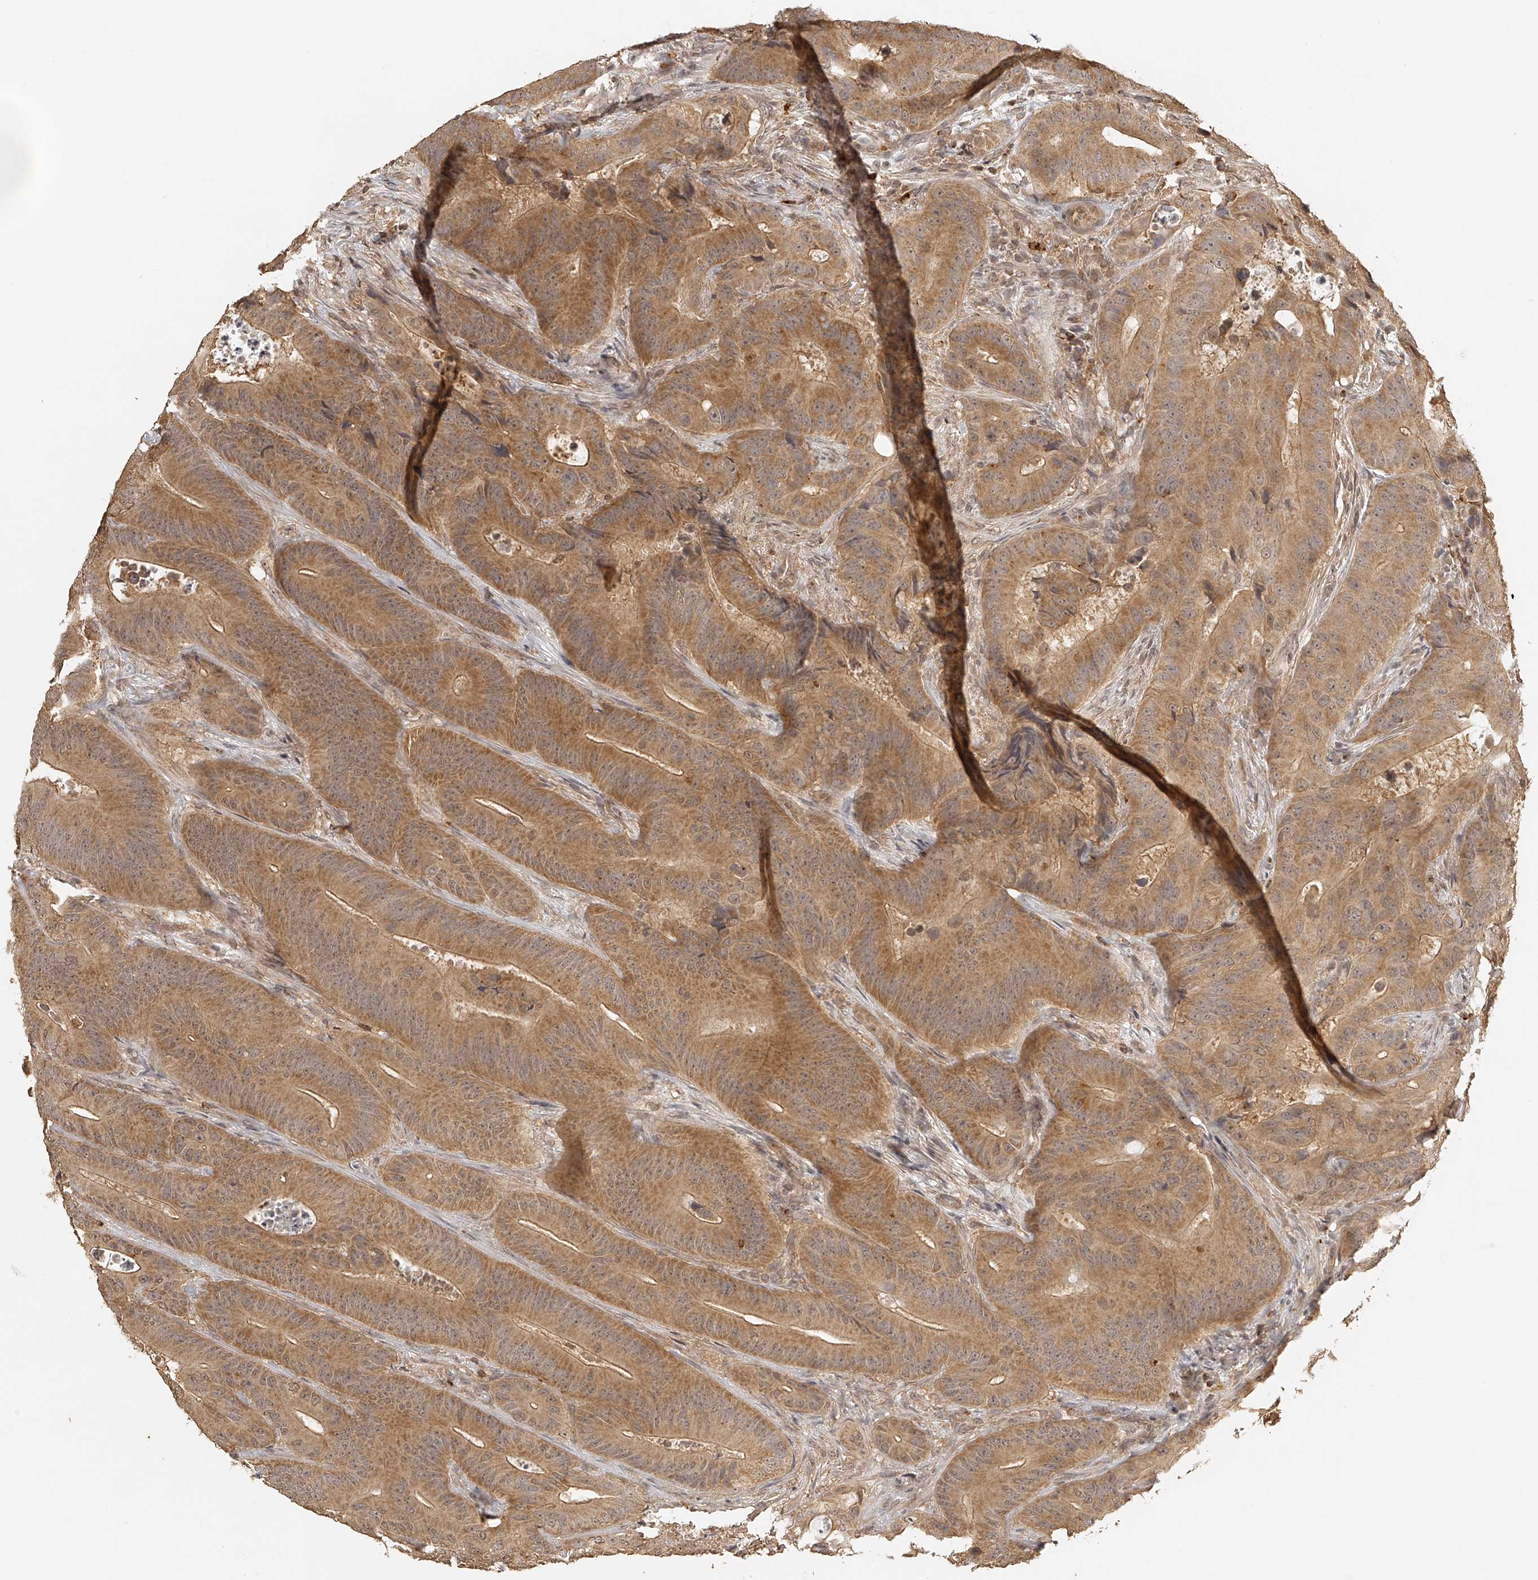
{"staining": {"intensity": "moderate", "quantity": ">75%", "location": "cytoplasmic/membranous"}, "tissue": "colorectal cancer", "cell_type": "Tumor cells", "image_type": "cancer", "snomed": [{"axis": "morphology", "description": "Adenocarcinoma, NOS"}, {"axis": "topography", "description": "Colon"}], "caption": "A high-resolution image shows immunohistochemistry staining of colorectal adenocarcinoma, which exhibits moderate cytoplasmic/membranous staining in approximately >75% of tumor cells.", "gene": "BCL2L11", "patient": {"sex": "male", "age": 83}}